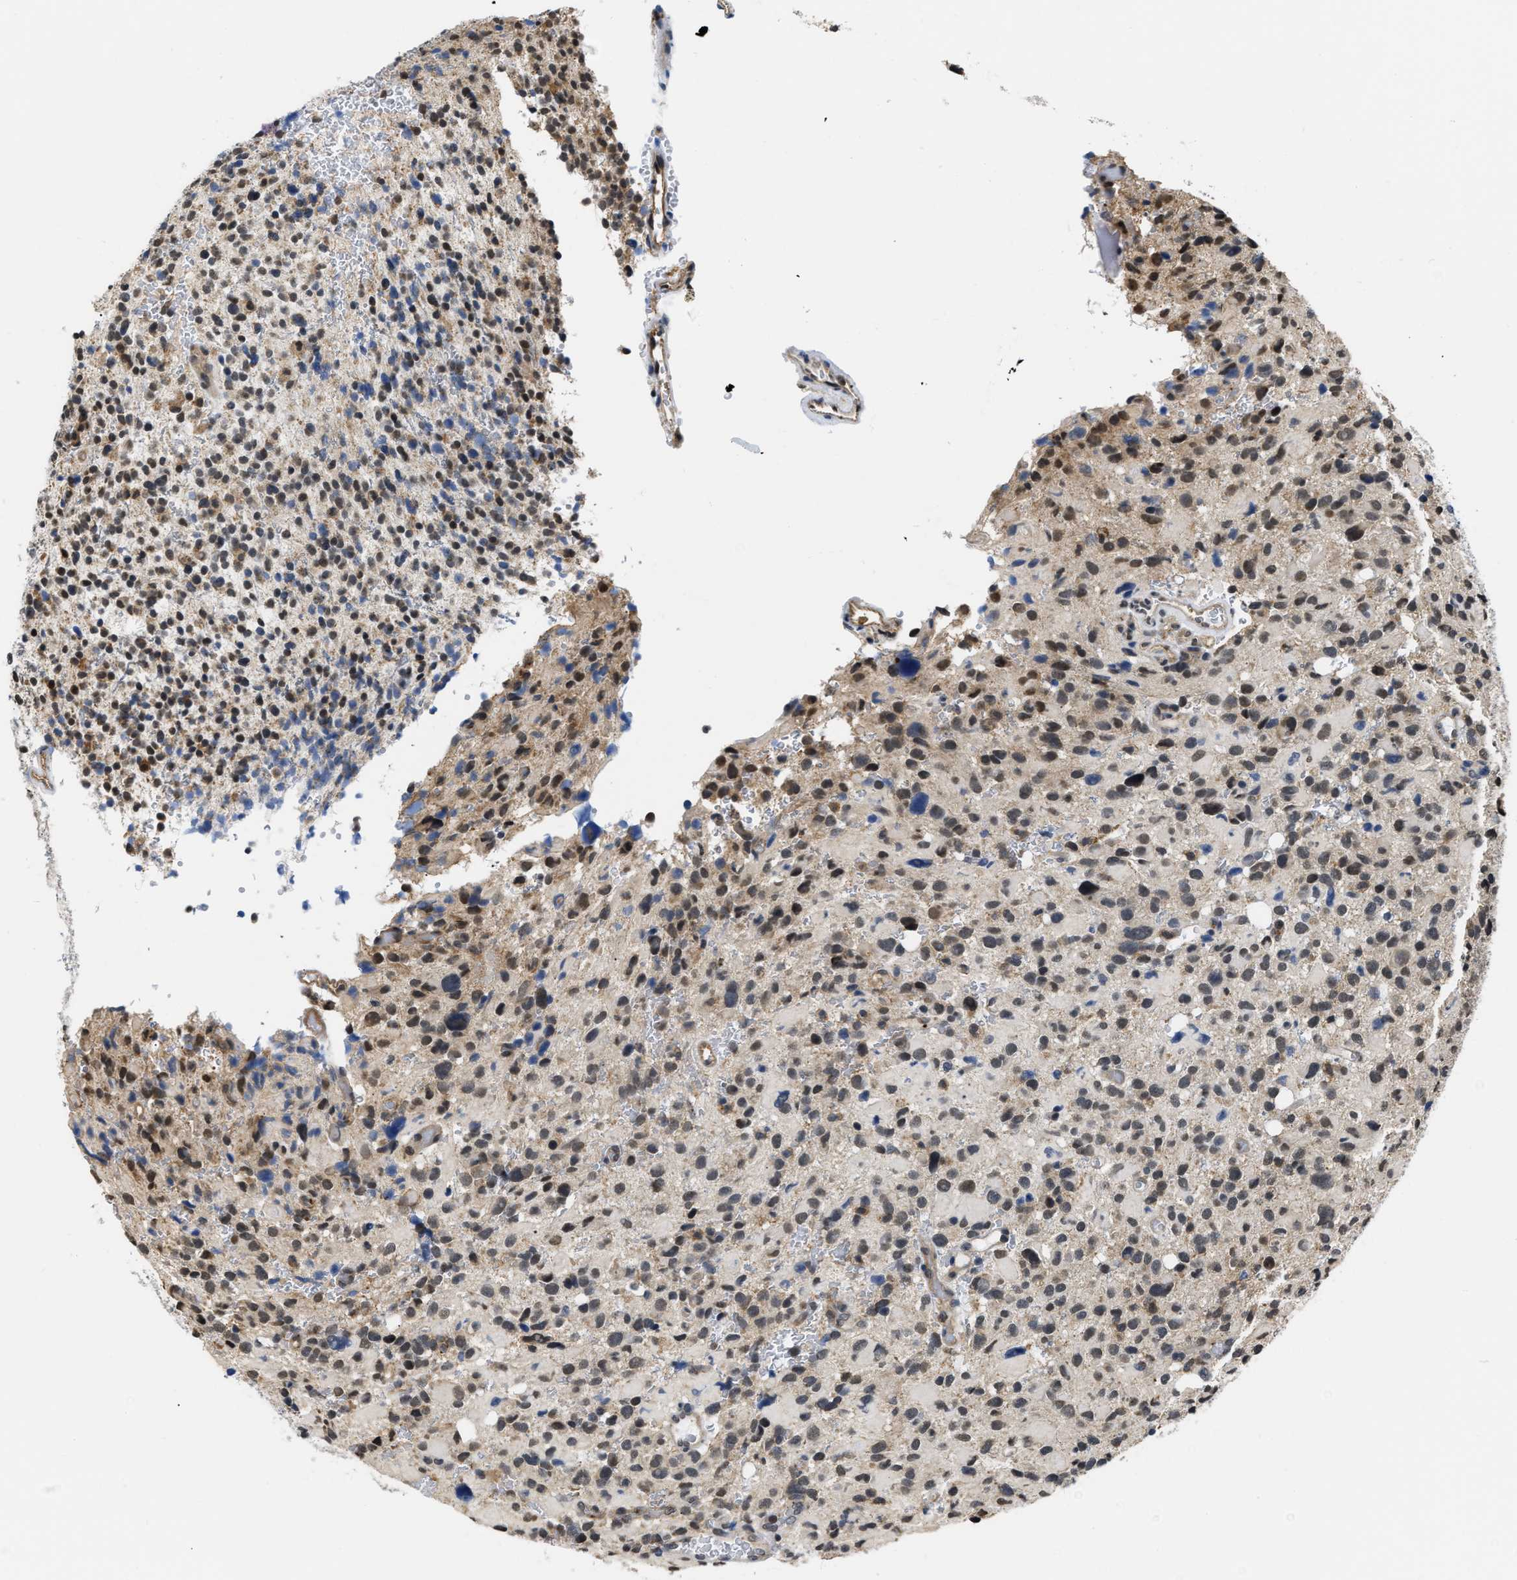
{"staining": {"intensity": "weak", "quantity": ">75%", "location": "nuclear"}, "tissue": "glioma", "cell_type": "Tumor cells", "image_type": "cancer", "snomed": [{"axis": "morphology", "description": "Glioma, malignant, High grade"}, {"axis": "topography", "description": "Brain"}], "caption": "An image of human glioma stained for a protein displays weak nuclear brown staining in tumor cells. The staining is performed using DAB brown chromogen to label protein expression. The nuclei are counter-stained blue using hematoxylin.", "gene": "STK10", "patient": {"sex": "male", "age": 48}}